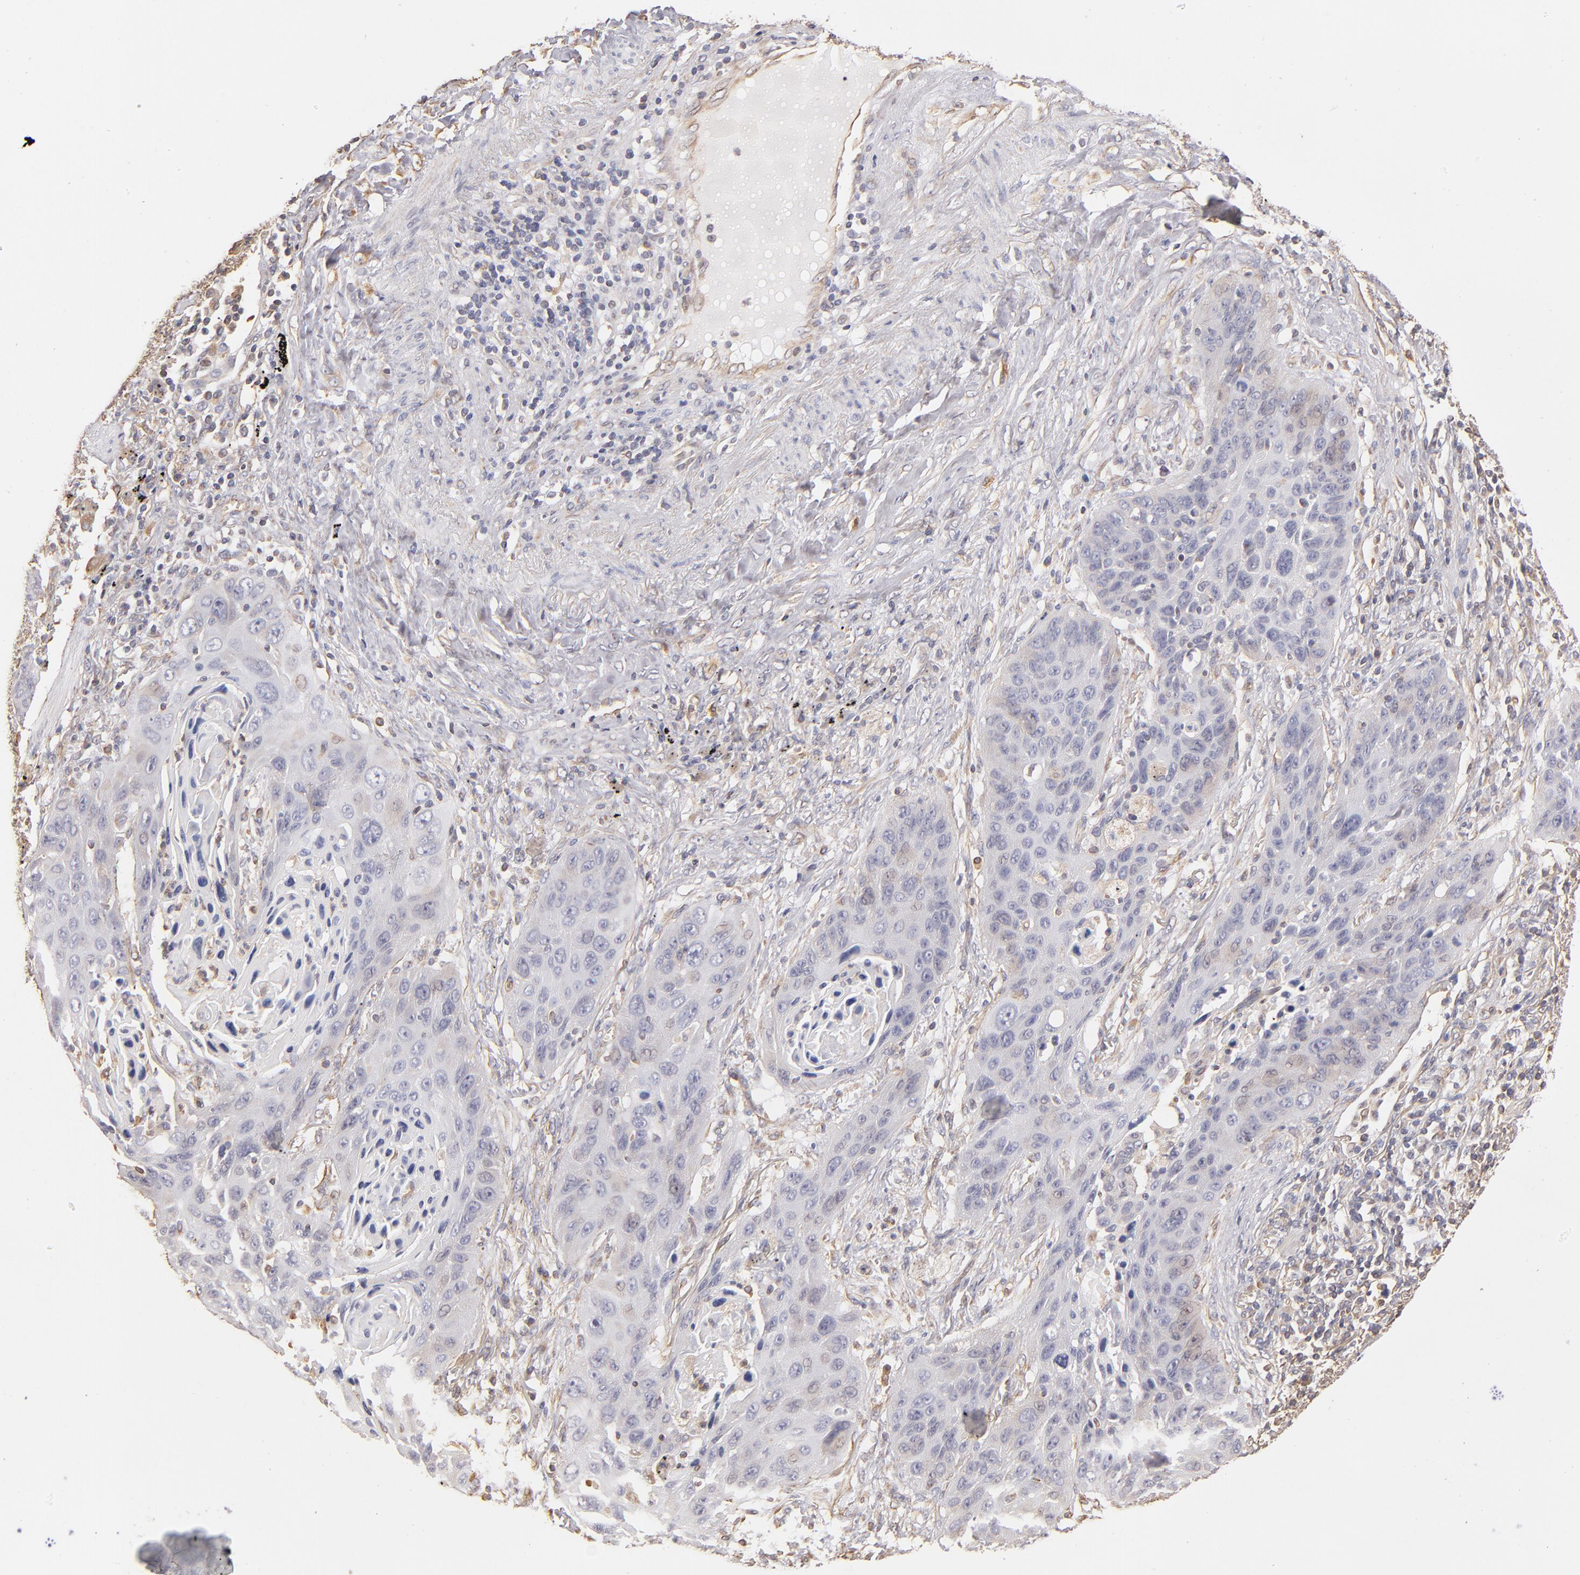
{"staining": {"intensity": "negative", "quantity": "none", "location": "none"}, "tissue": "lung cancer", "cell_type": "Tumor cells", "image_type": "cancer", "snomed": [{"axis": "morphology", "description": "Squamous cell carcinoma, NOS"}, {"axis": "topography", "description": "Lung"}], "caption": "IHC of human lung squamous cell carcinoma shows no positivity in tumor cells.", "gene": "ABCC1", "patient": {"sex": "female", "age": 67}}